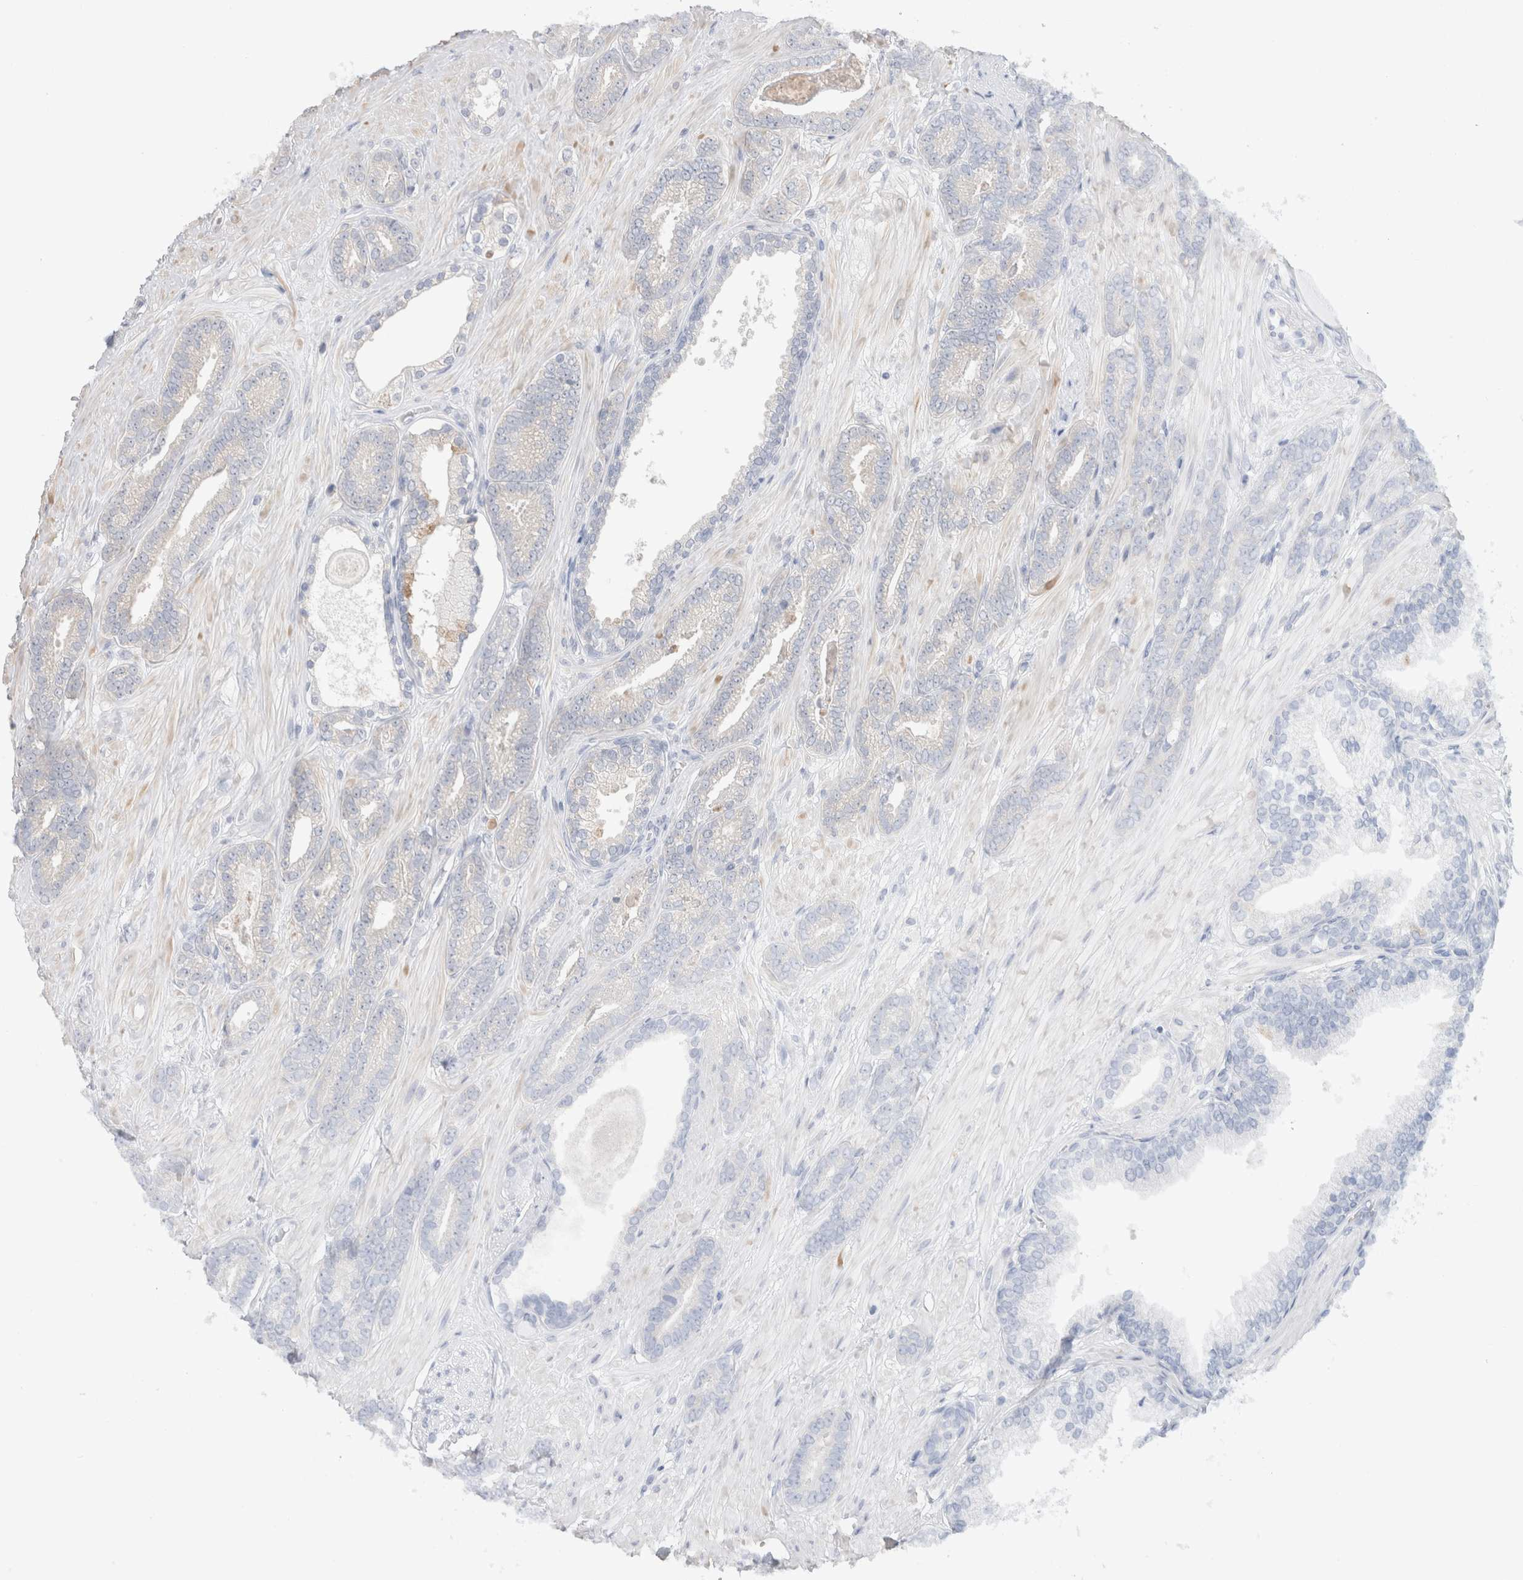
{"staining": {"intensity": "negative", "quantity": "none", "location": "none"}, "tissue": "prostate cancer", "cell_type": "Tumor cells", "image_type": "cancer", "snomed": [{"axis": "morphology", "description": "Adenocarcinoma, Low grade"}, {"axis": "topography", "description": "Prostate"}], "caption": "An immunohistochemistry photomicrograph of prostate cancer (adenocarcinoma (low-grade)) is shown. There is no staining in tumor cells of prostate cancer (adenocarcinoma (low-grade)).", "gene": "NDOR1", "patient": {"sex": "male", "age": 71}}